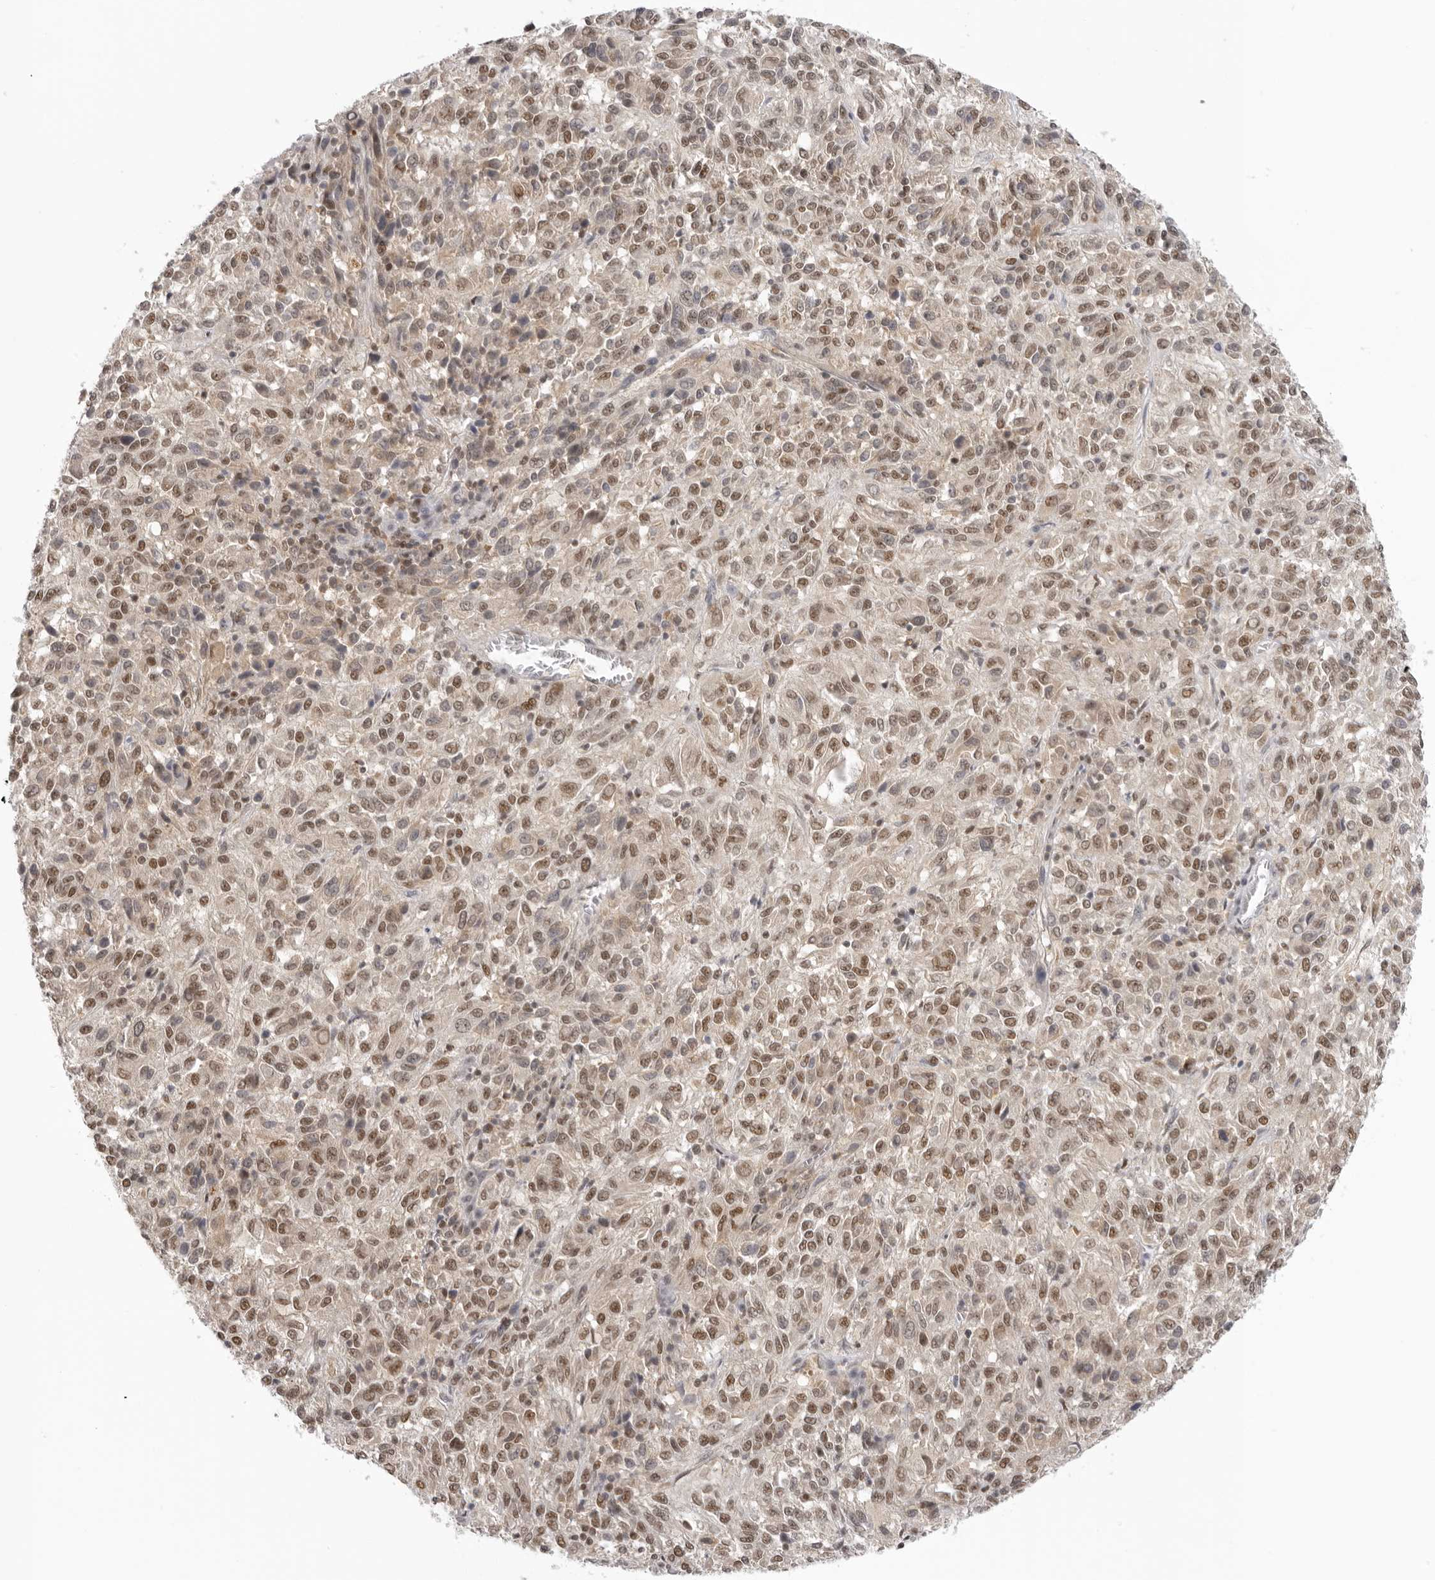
{"staining": {"intensity": "moderate", "quantity": ">75%", "location": "nuclear"}, "tissue": "melanoma", "cell_type": "Tumor cells", "image_type": "cancer", "snomed": [{"axis": "morphology", "description": "Malignant melanoma, Metastatic site"}, {"axis": "topography", "description": "Lung"}], "caption": "Brown immunohistochemical staining in human melanoma displays moderate nuclear staining in approximately >75% of tumor cells. Using DAB (3,3'-diaminobenzidine) (brown) and hematoxylin (blue) stains, captured at high magnification using brightfield microscopy.", "gene": "RPA2", "patient": {"sex": "male", "age": 64}}